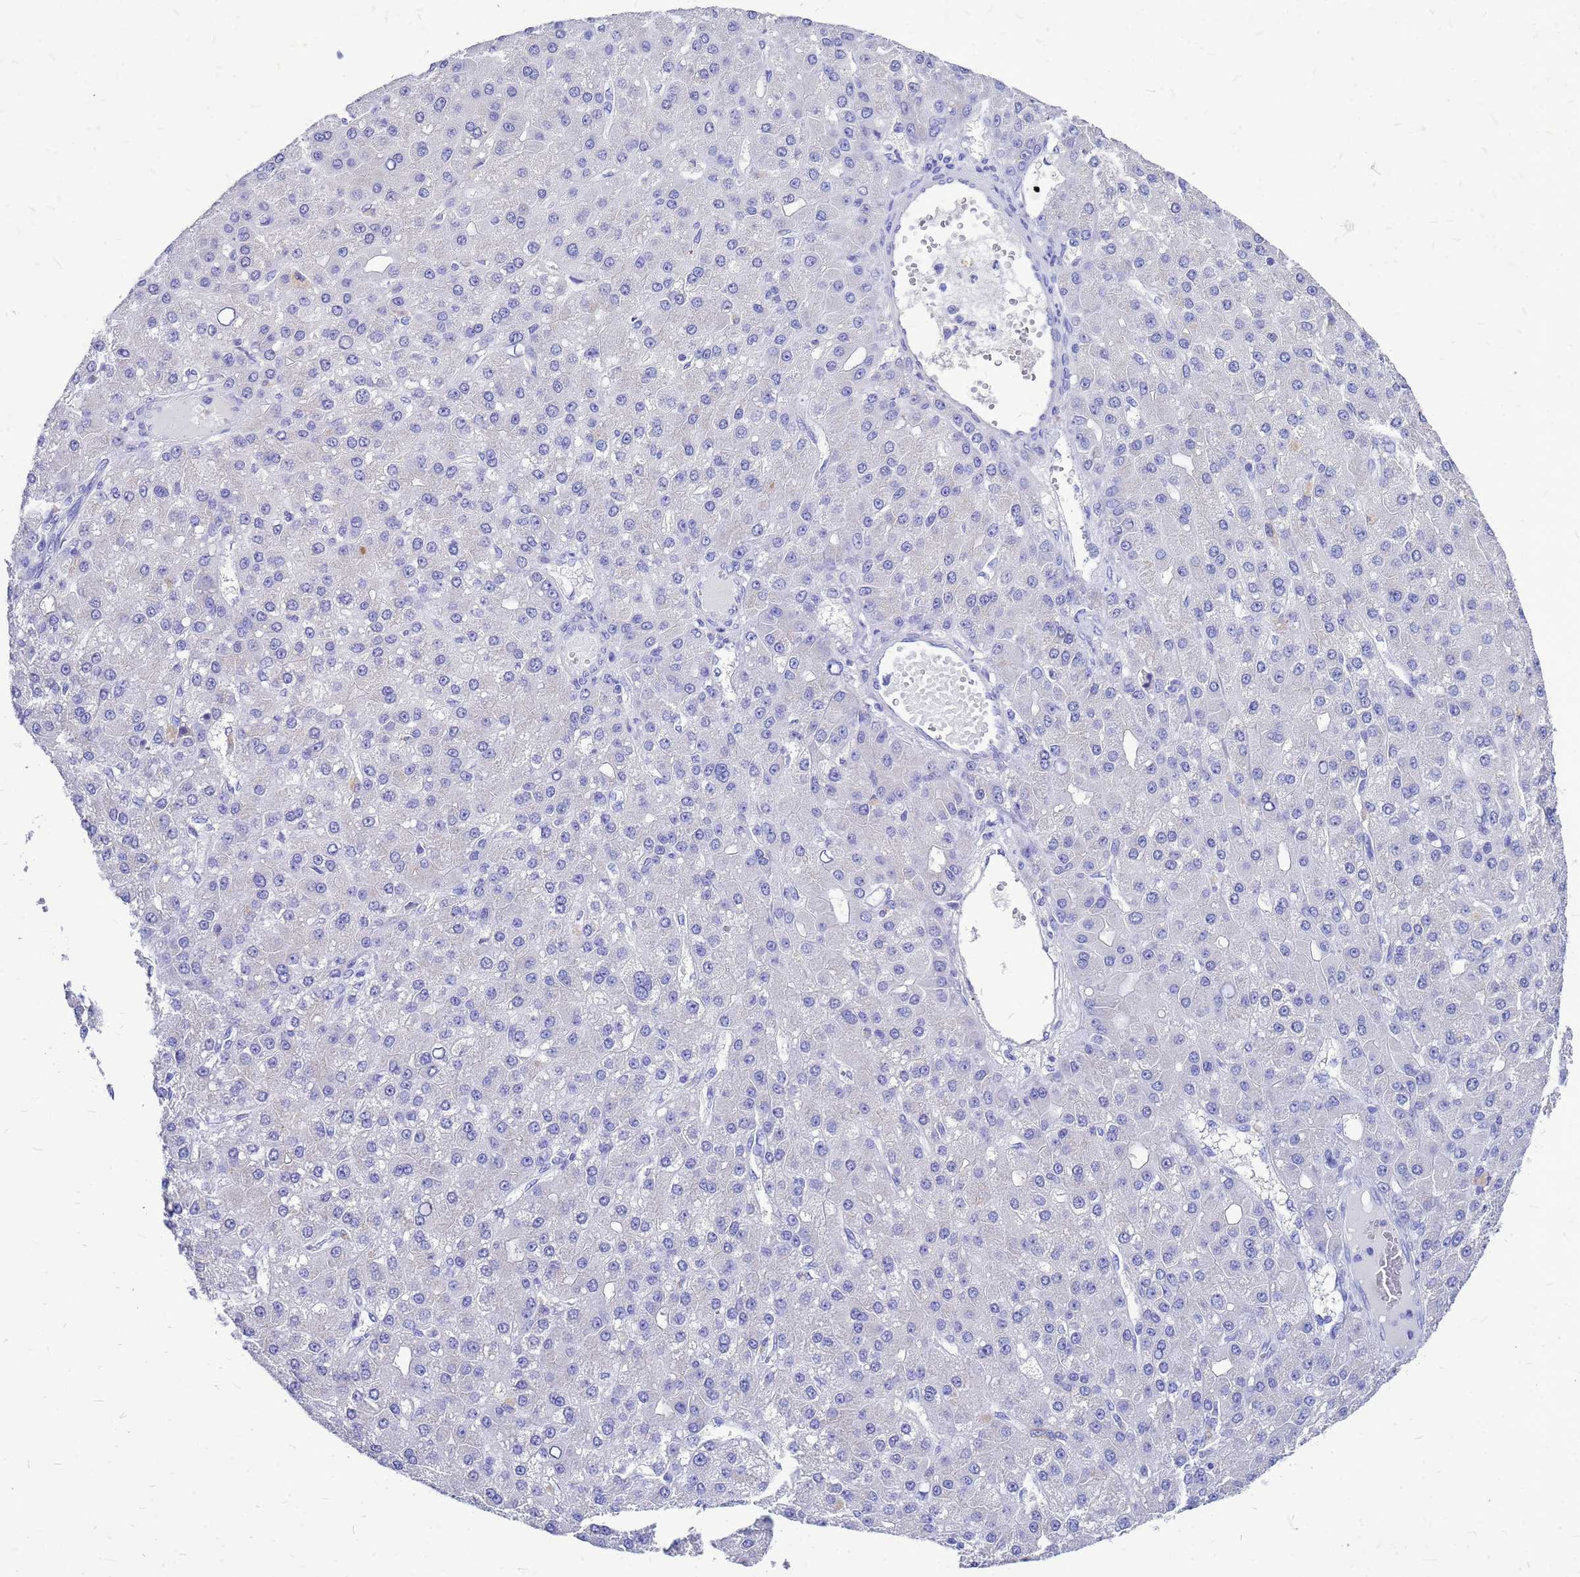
{"staining": {"intensity": "negative", "quantity": "none", "location": "none"}, "tissue": "liver cancer", "cell_type": "Tumor cells", "image_type": "cancer", "snomed": [{"axis": "morphology", "description": "Carcinoma, Hepatocellular, NOS"}, {"axis": "topography", "description": "Liver"}], "caption": "Human liver cancer stained for a protein using immunohistochemistry (IHC) demonstrates no expression in tumor cells.", "gene": "OR52E2", "patient": {"sex": "male", "age": 67}}